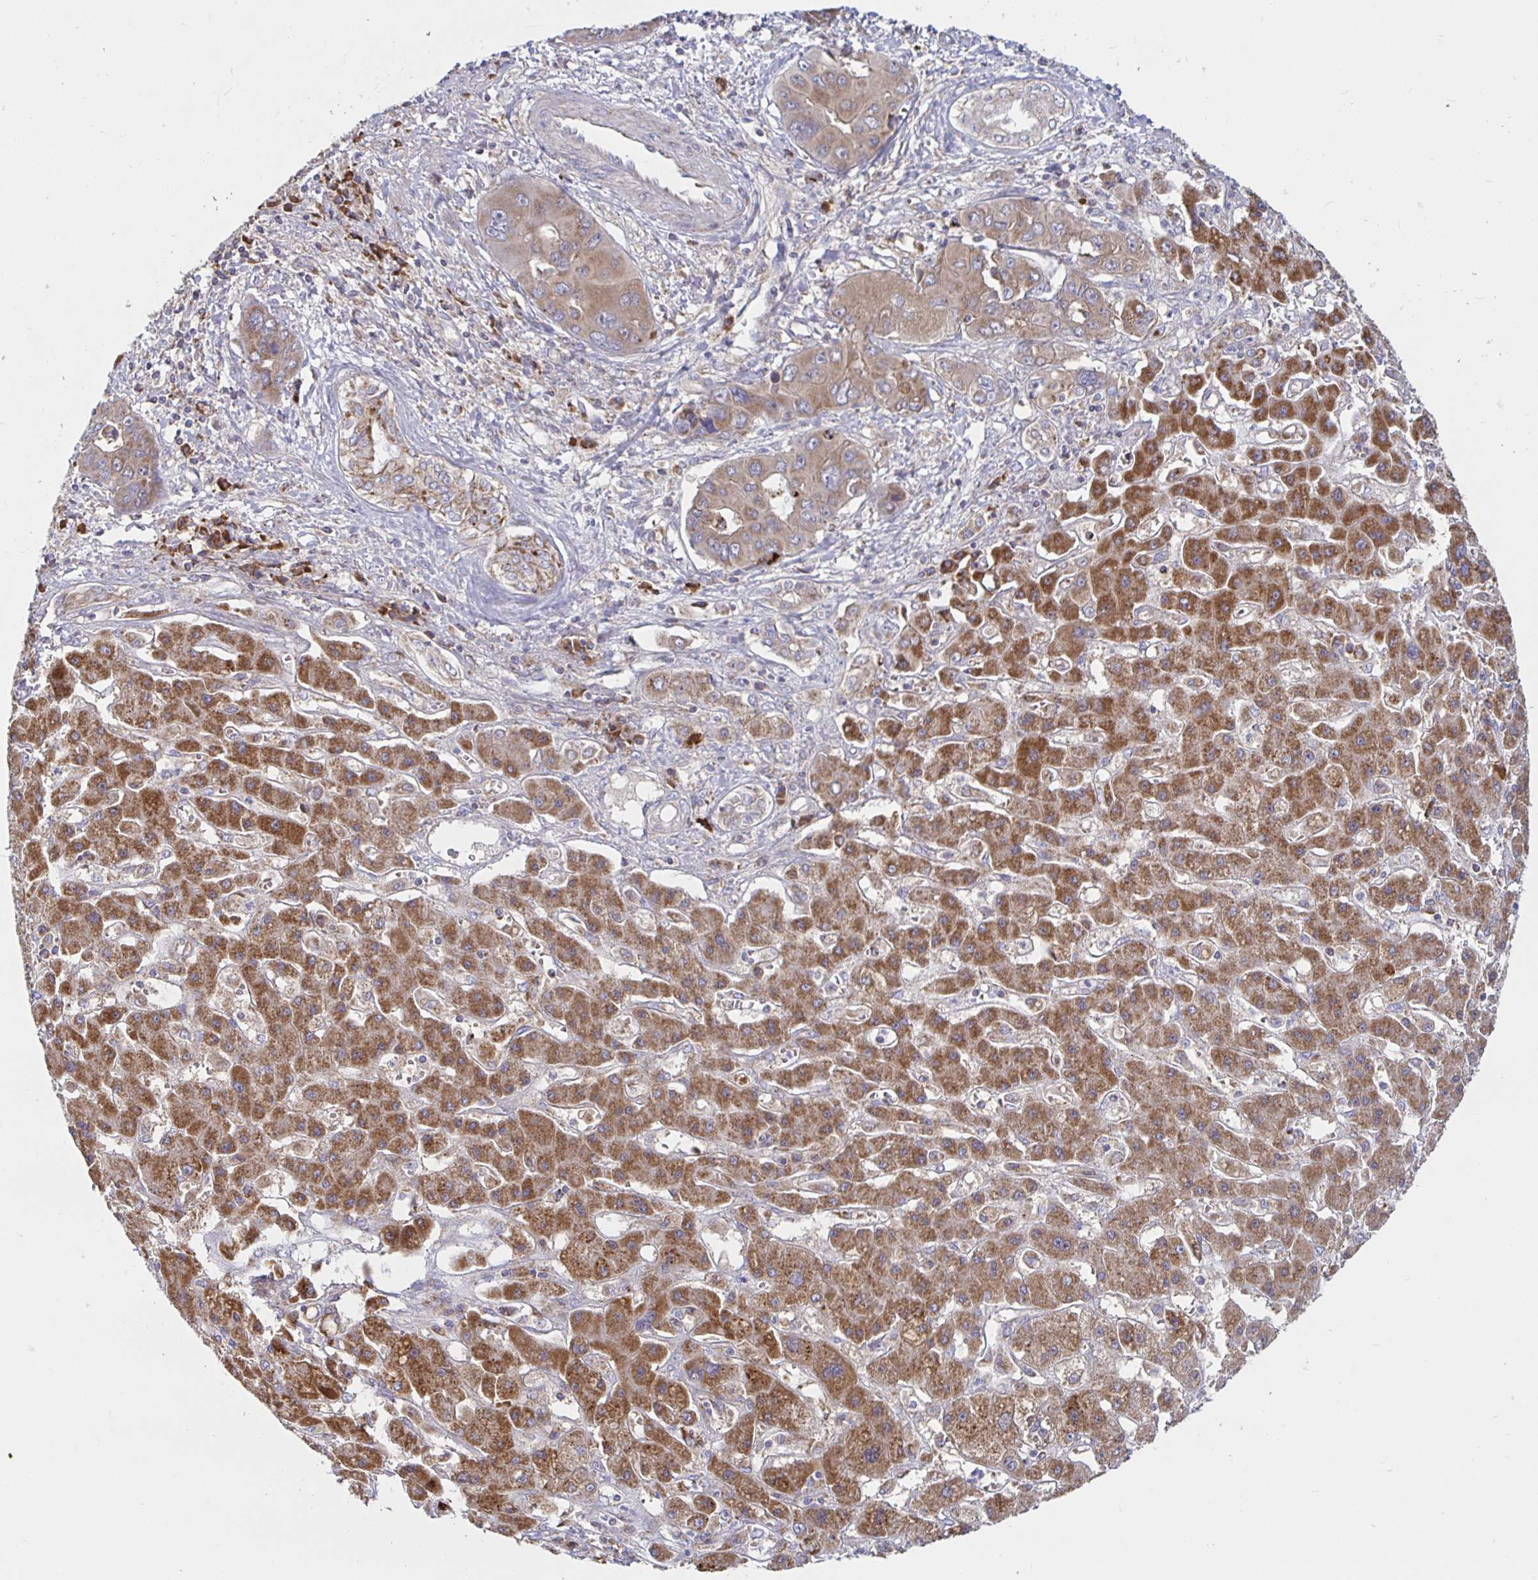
{"staining": {"intensity": "weak", "quantity": ">75%", "location": "cytoplasmic/membranous"}, "tissue": "liver cancer", "cell_type": "Tumor cells", "image_type": "cancer", "snomed": [{"axis": "morphology", "description": "Cholangiocarcinoma"}, {"axis": "topography", "description": "Liver"}], "caption": "This photomicrograph demonstrates liver cancer stained with IHC to label a protein in brown. The cytoplasmic/membranous of tumor cells show weak positivity for the protein. Nuclei are counter-stained blue.", "gene": "PRDX3", "patient": {"sex": "male", "age": 67}}